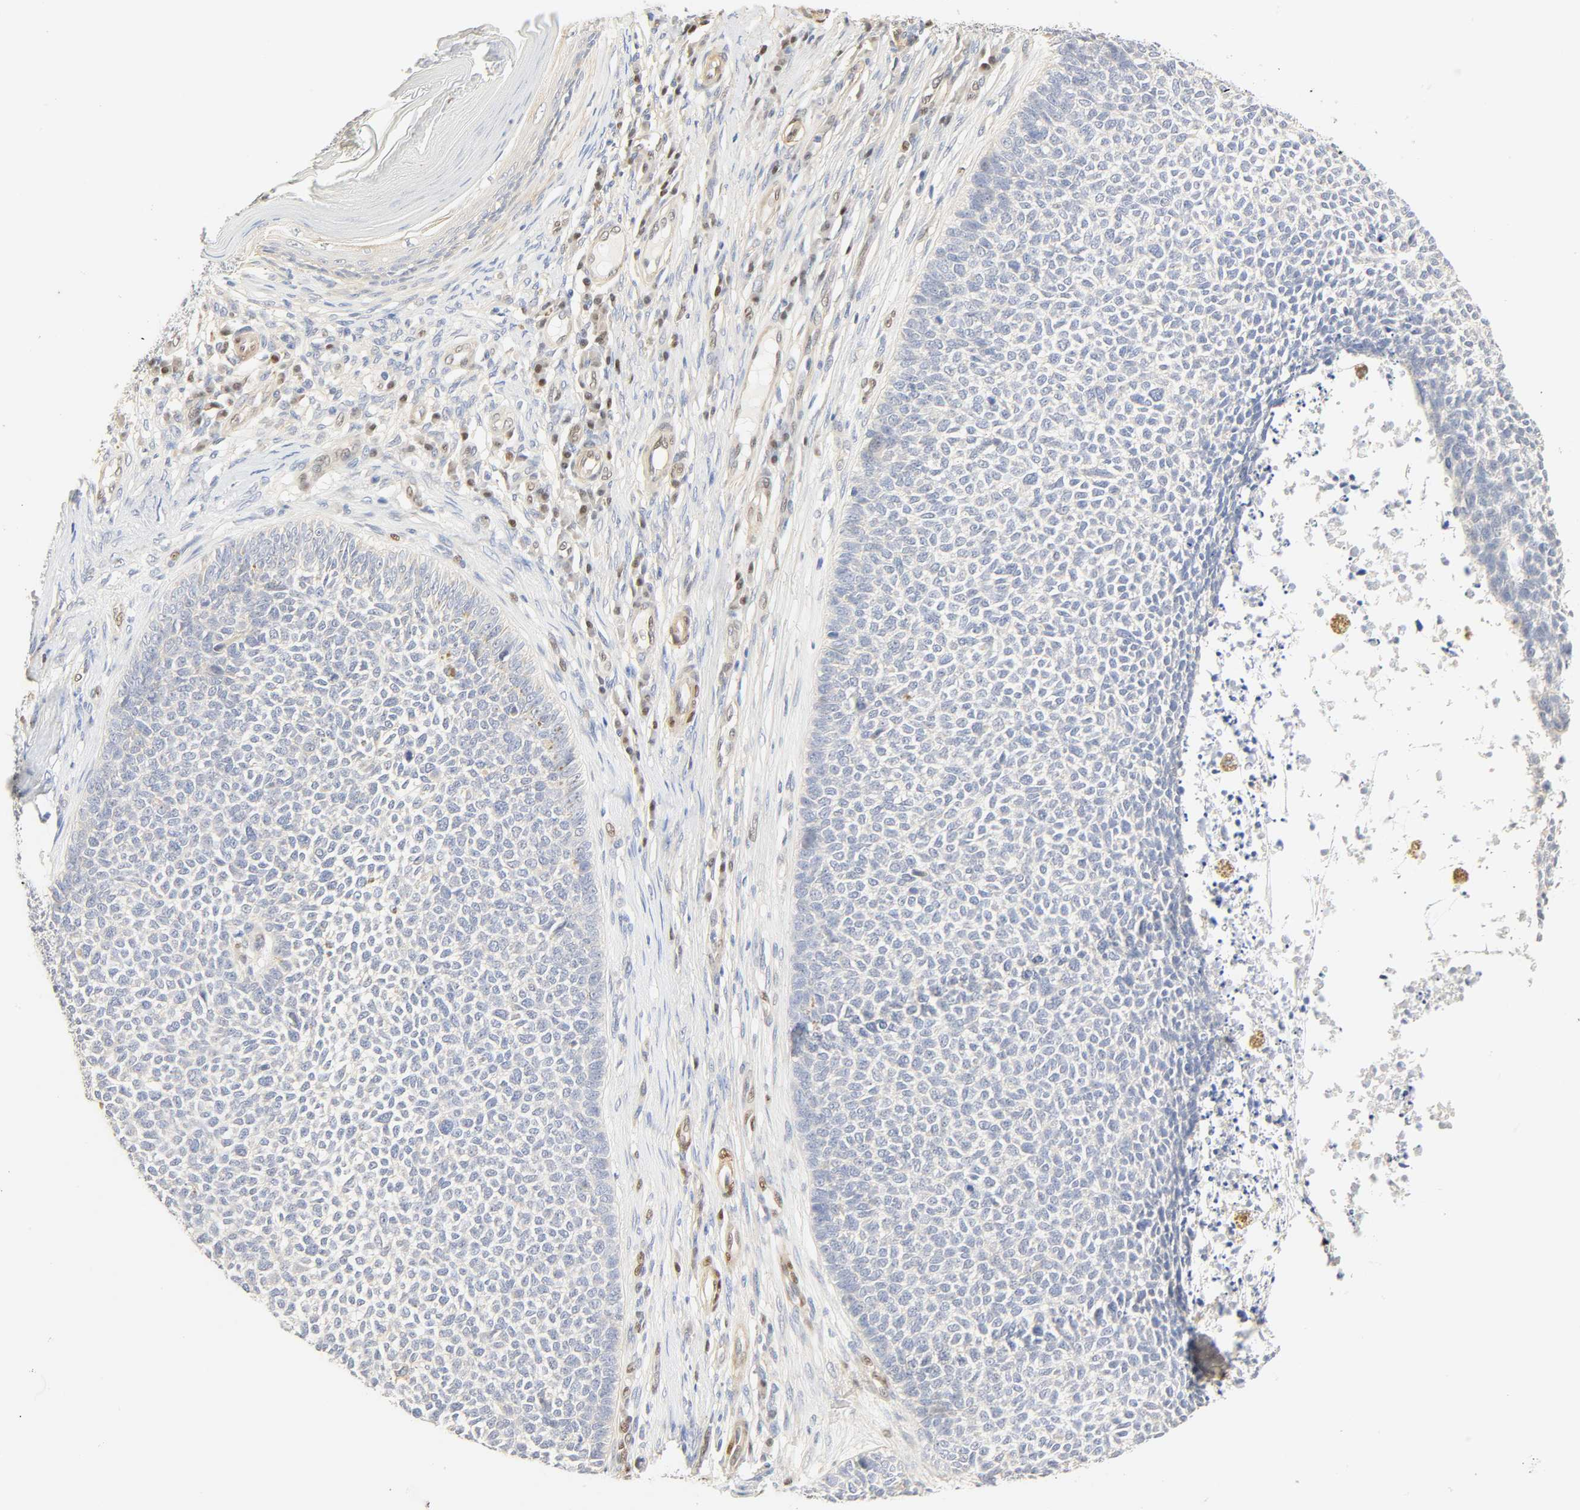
{"staining": {"intensity": "negative", "quantity": "none", "location": "none"}, "tissue": "skin cancer", "cell_type": "Tumor cells", "image_type": "cancer", "snomed": [{"axis": "morphology", "description": "Basal cell carcinoma"}, {"axis": "topography", "description": "Skin"}], "caption": "A photomicrograph of skin cancer stained for a protein demonstrates no brown staining in tumor cells.", "gene": "BORCS8-MEF2B", "patient": {"sex": "female", "age": 84}}